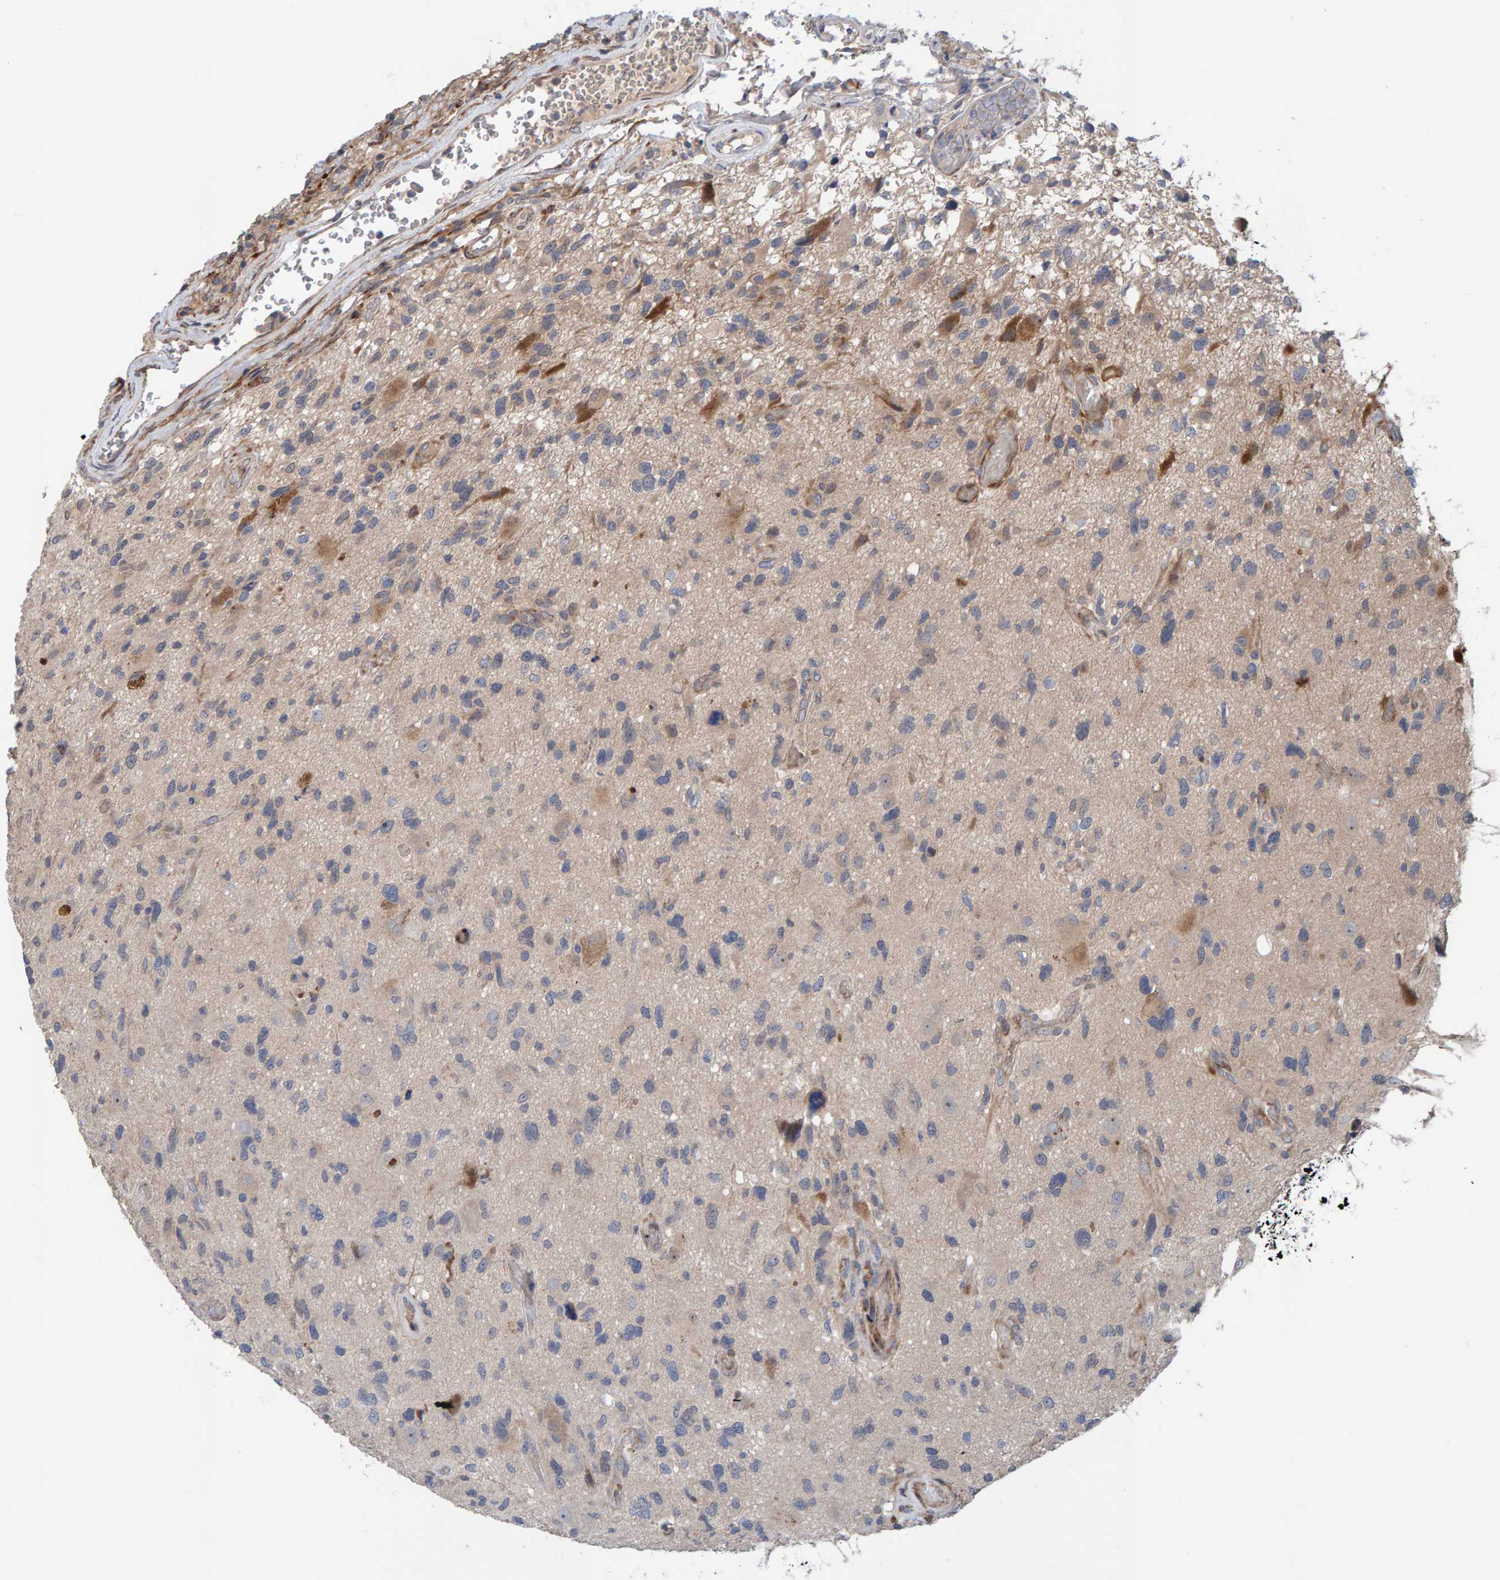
{"staining": {"intensity": "weak", "quantity": "<25%", "location": "cytoplasmic/membranous"}, "tissue": "glioma", "cell_type": "Tumor cells", "image_type": "cancer", "snomed": [{"axis": "morphology", "description": "Glioma, malignant, High grade"}, {"axis": "topography", "description": "Brain"}], "caption": "An immunohistochemistry (IHC) micrograph of glioma is shown. There is no staining in tumor cells of glioma. (DAB immunohistochemistry, high magnification).", "gene": "MFSD6L", "patient": {"sex": "male", "age": 33}}